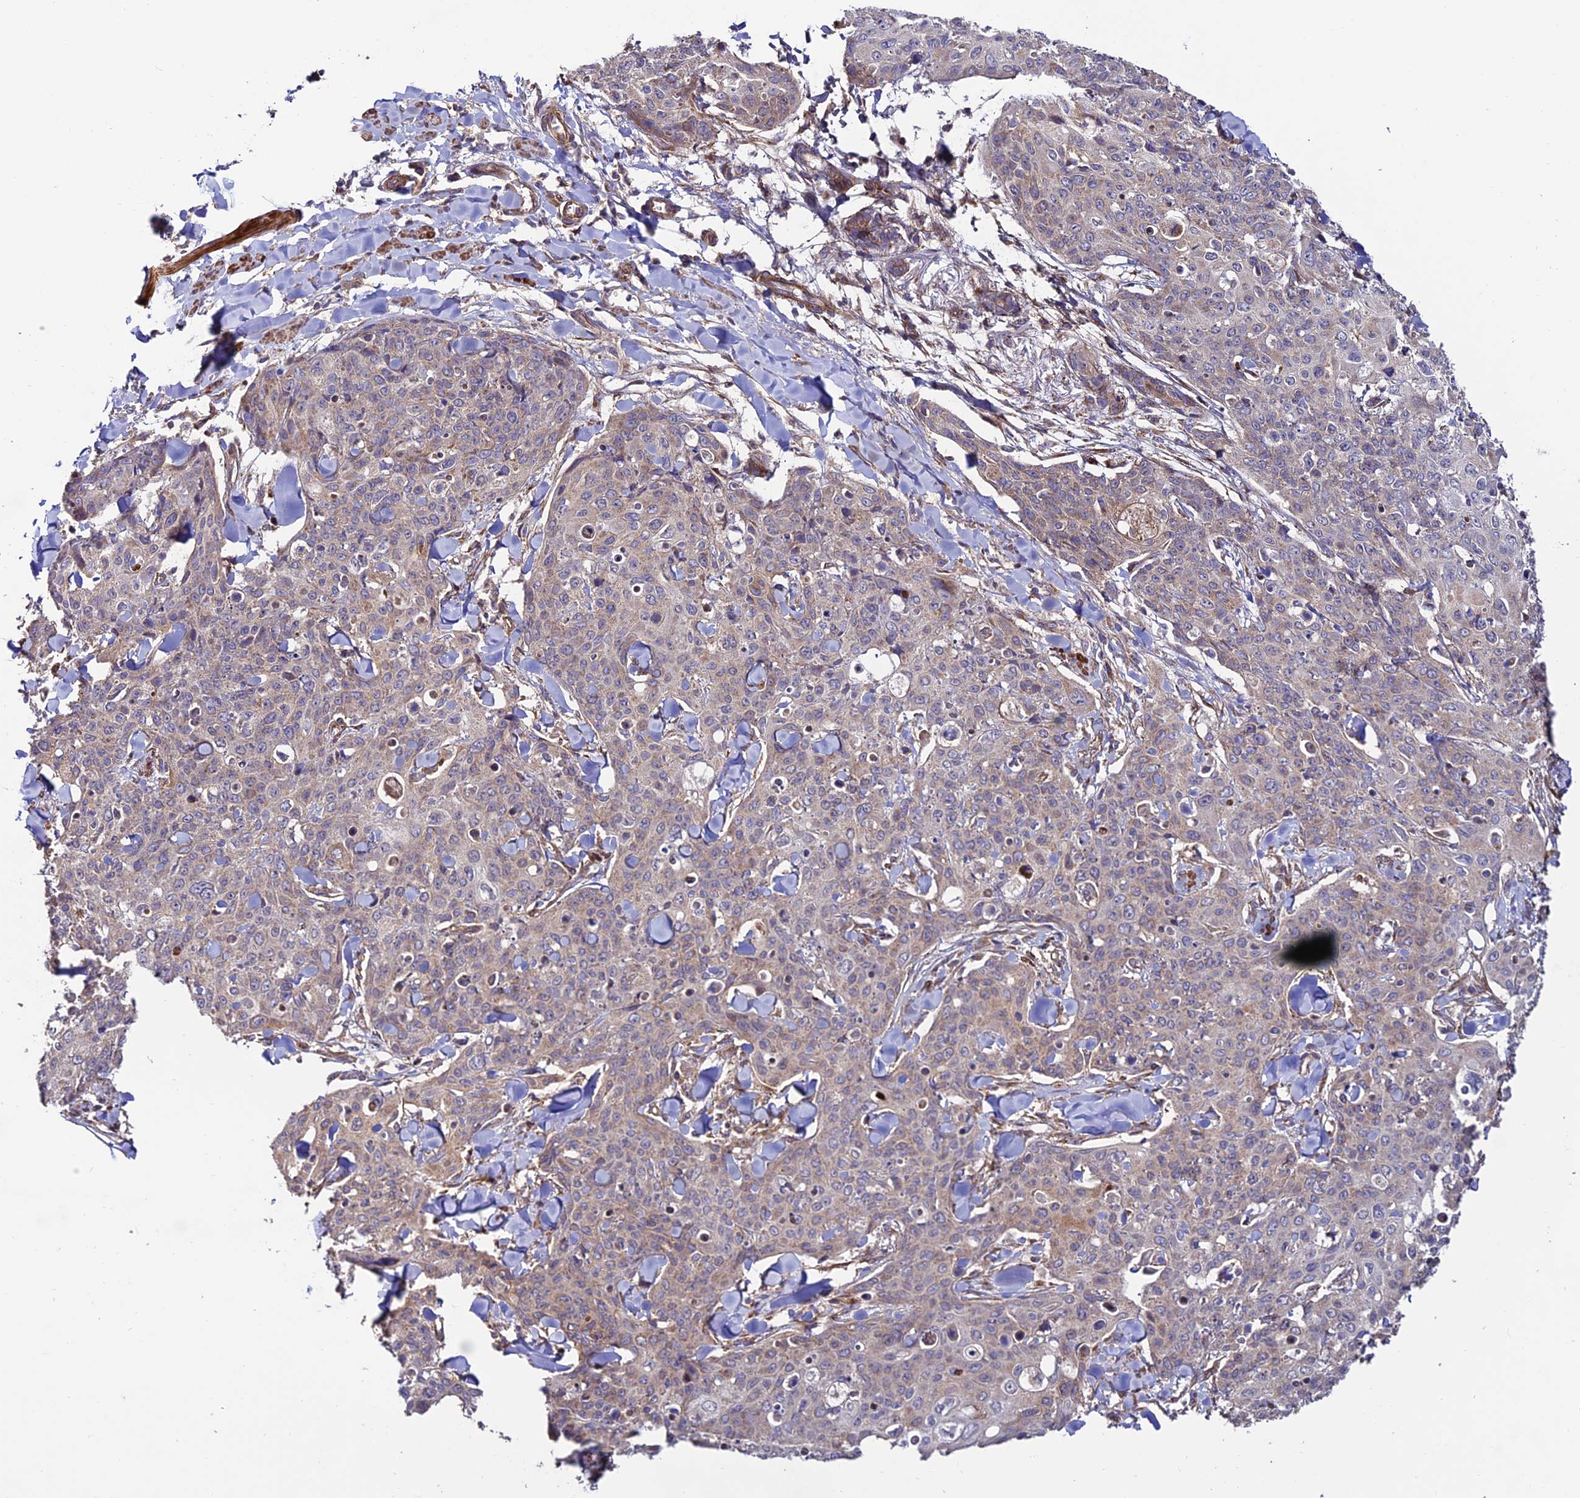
{"staining": {"intensity": "weak", "quantity": "<25%", "location": "cytoplasmic/membranous"}, "tissue": "skin cancer", "cell_type": "Tumor cells", "image_type": "cancer", "snomed": [{"axis": "morphology", "description": "Squamous cell carcinoma, NOS"}, {"axis": "topography", "description": "Skin"}, {"axis": "topography", "description": "Vulva"}], "caption": "High power microscopy photomicrograph of an immunohistochemistry (IHC) image of skin cancer (squamous cell carcinoma), revealing no significant staining in tumor cells.", "gene": "TNIP3", "patient": {"sex": "female", "age": 85}}